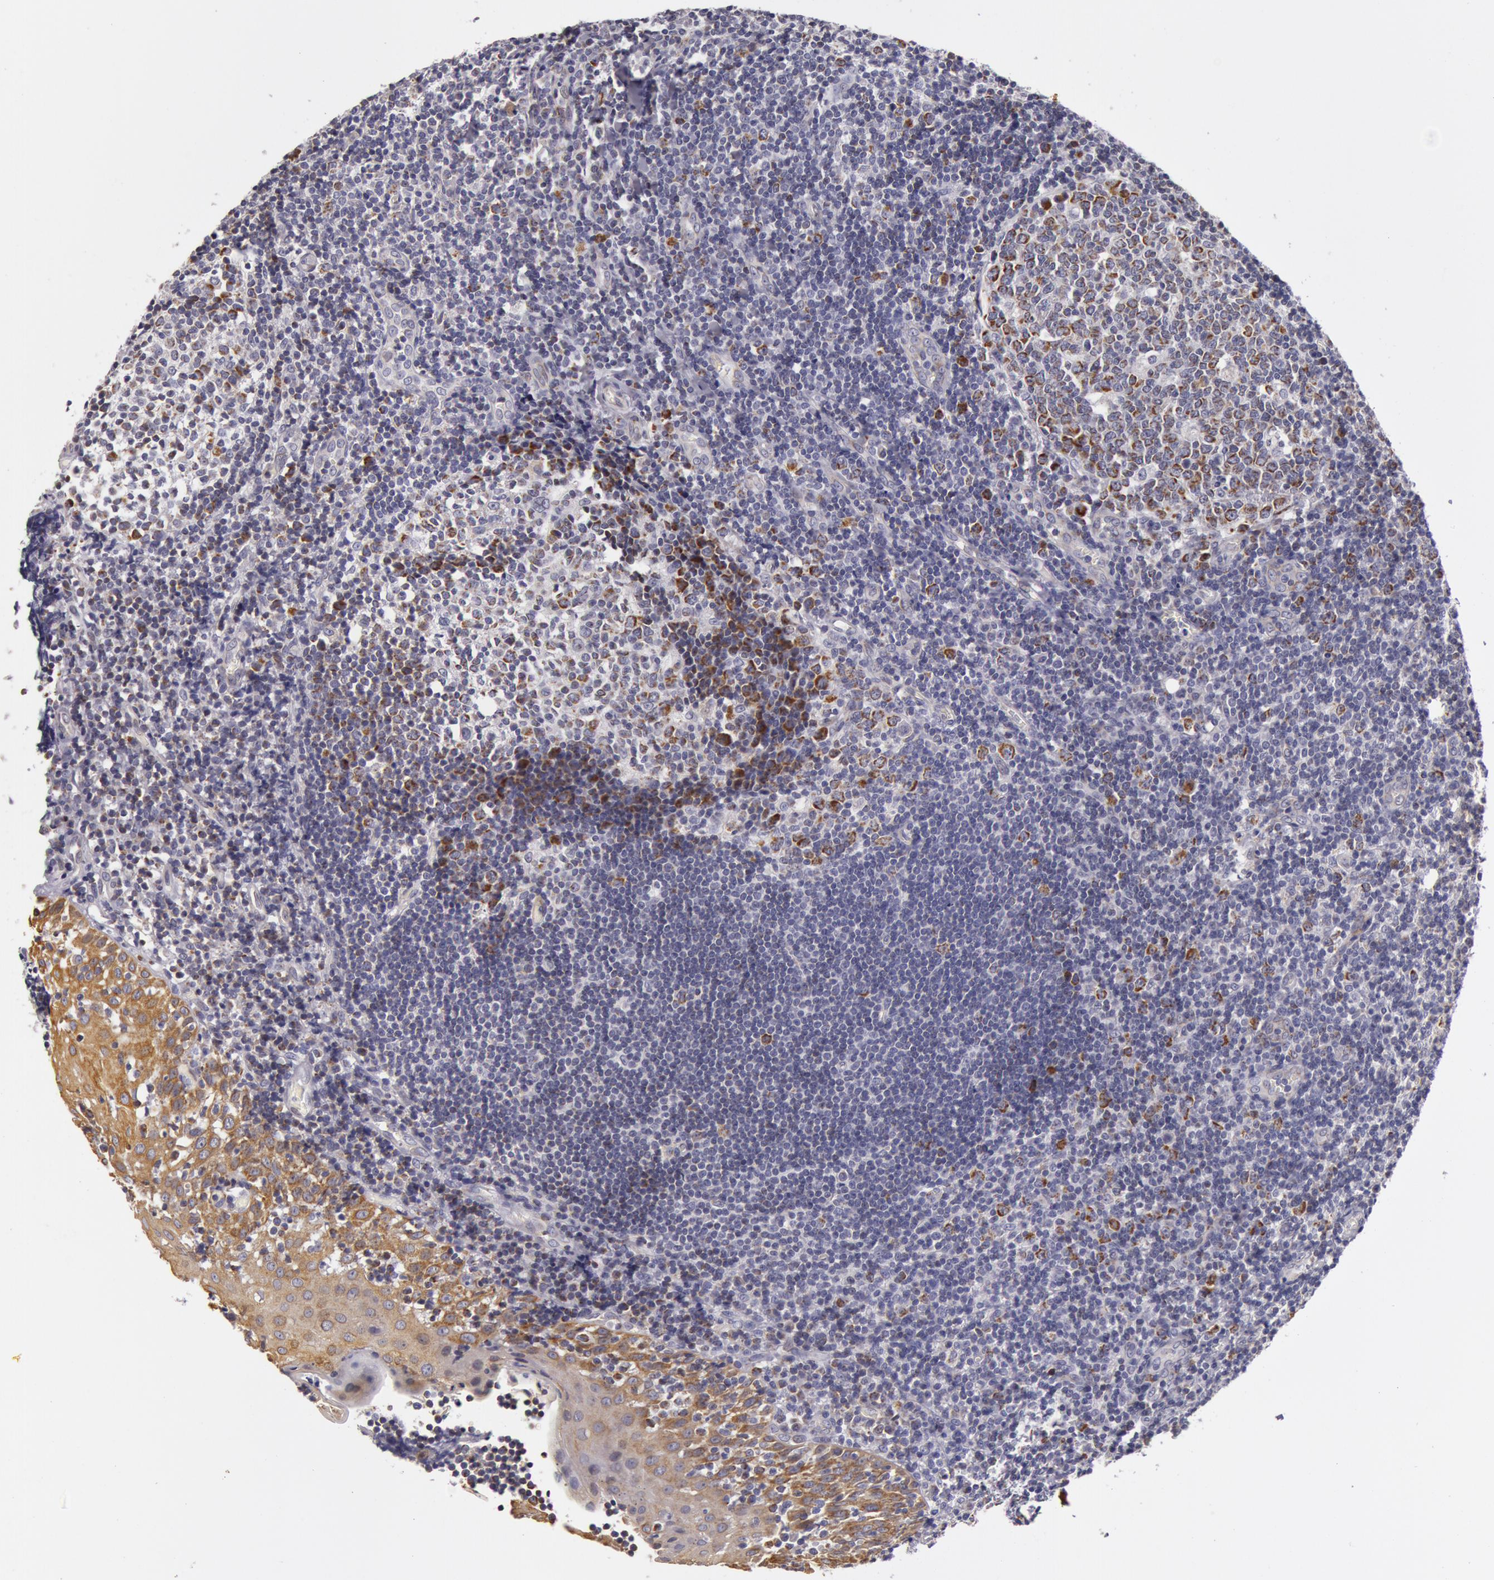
{"staining": {"intensity": "negative", "quantity": "none", "location": "none"}, "tissue": "tonsil", "cell_type": "Germinal center cells", "image_type": "normal", "snomed": [{"axis": "morphology", "description": "Normal tissue, NOS"}, {"axis": "topography", "description": "Tonsil"}], "caption": "Germinal center cells are negative for brown protein staining in normal tonsil.", "gene": "KRT18", "patient": {"sex": "female", "age": 41}}